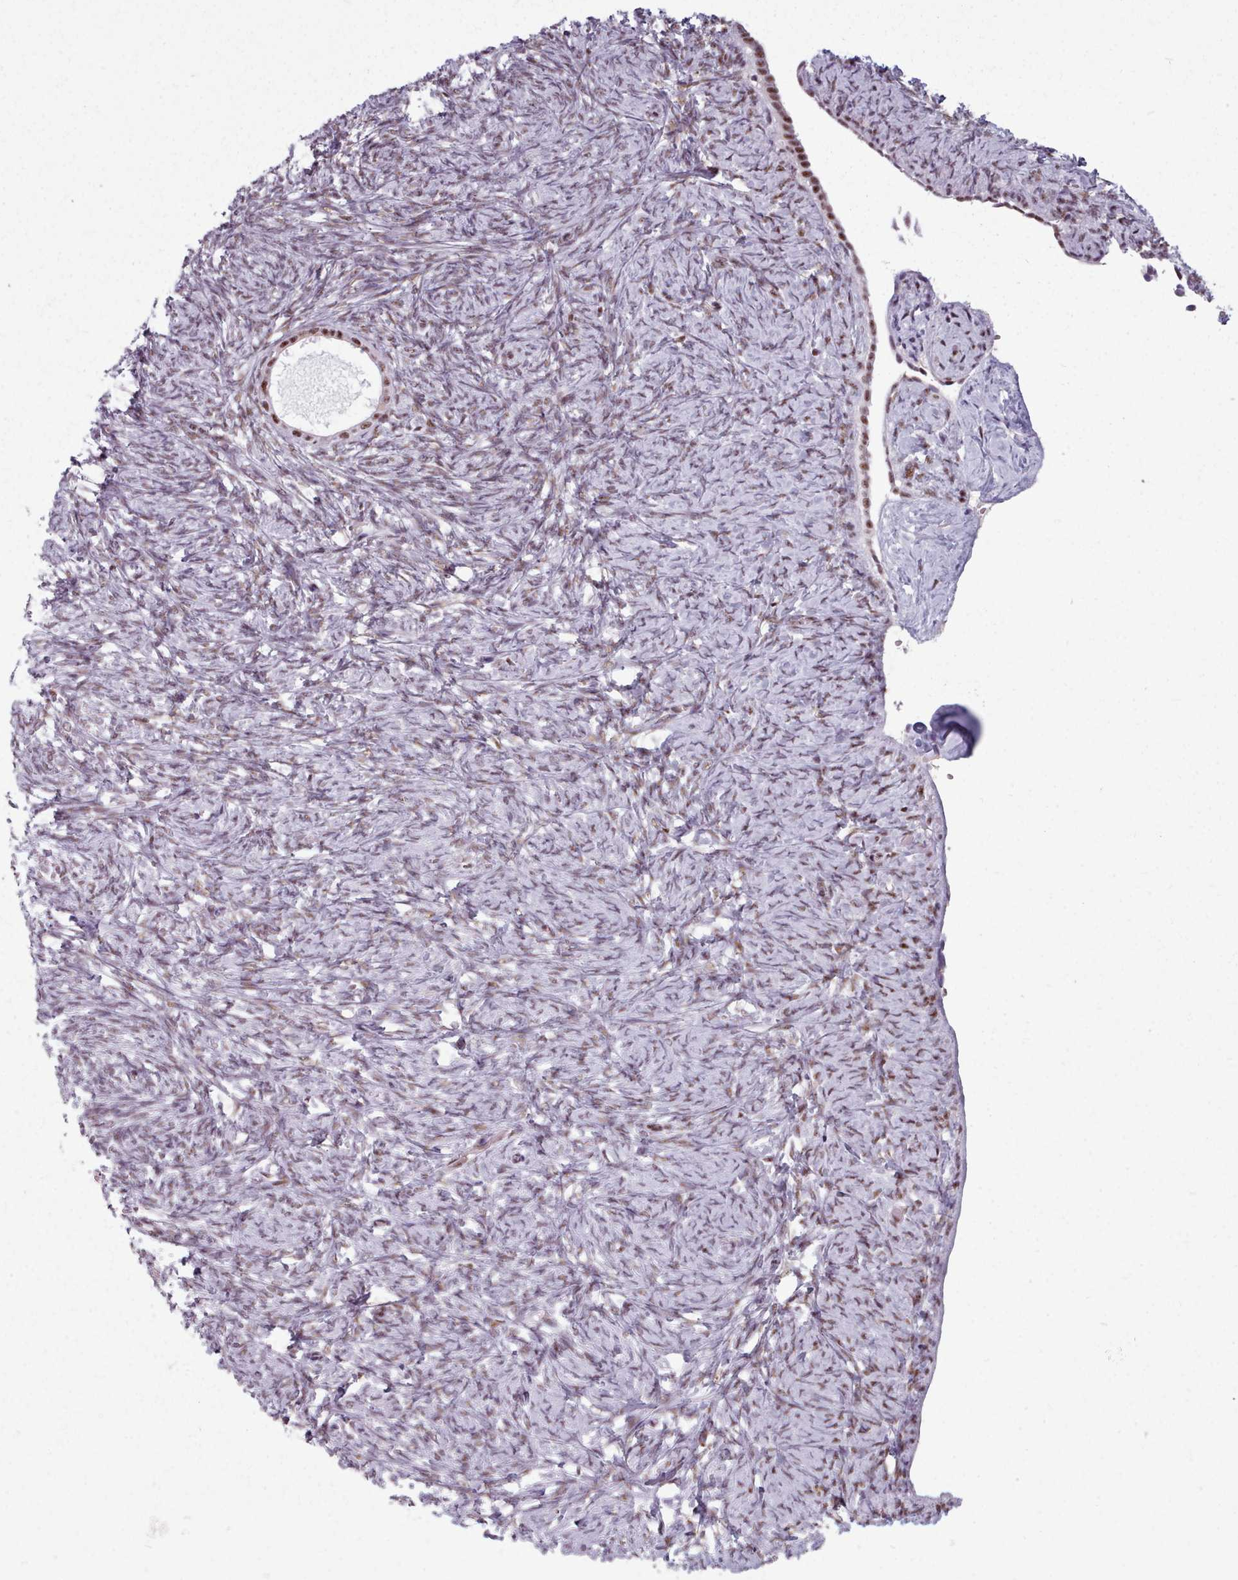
{"staining": {"intensity": "moderate", "quantity": ">75%", "location": "nuclear"}, "tissue": "ovary", "cell_type": "Follicle cells", "image_type": "normal", "snomed": [{"axis": "morphology", "description": "Normal tissue, NOS"}, {"axis": "topography", "description": "Ovary"}], "caption": "Protein staining demonstrates moderate nuclear expression in about >75% of follicle cells in benign ovary. The staining was performed using DAB (3,3'-diaminobenzidine) to visualize the protein expression in brown, while the nuclei were stained in blue with hematoxylin (Magnification: 20x).", "gene": "SRRM1", "patient": {"sex": "female", "age": 41}}